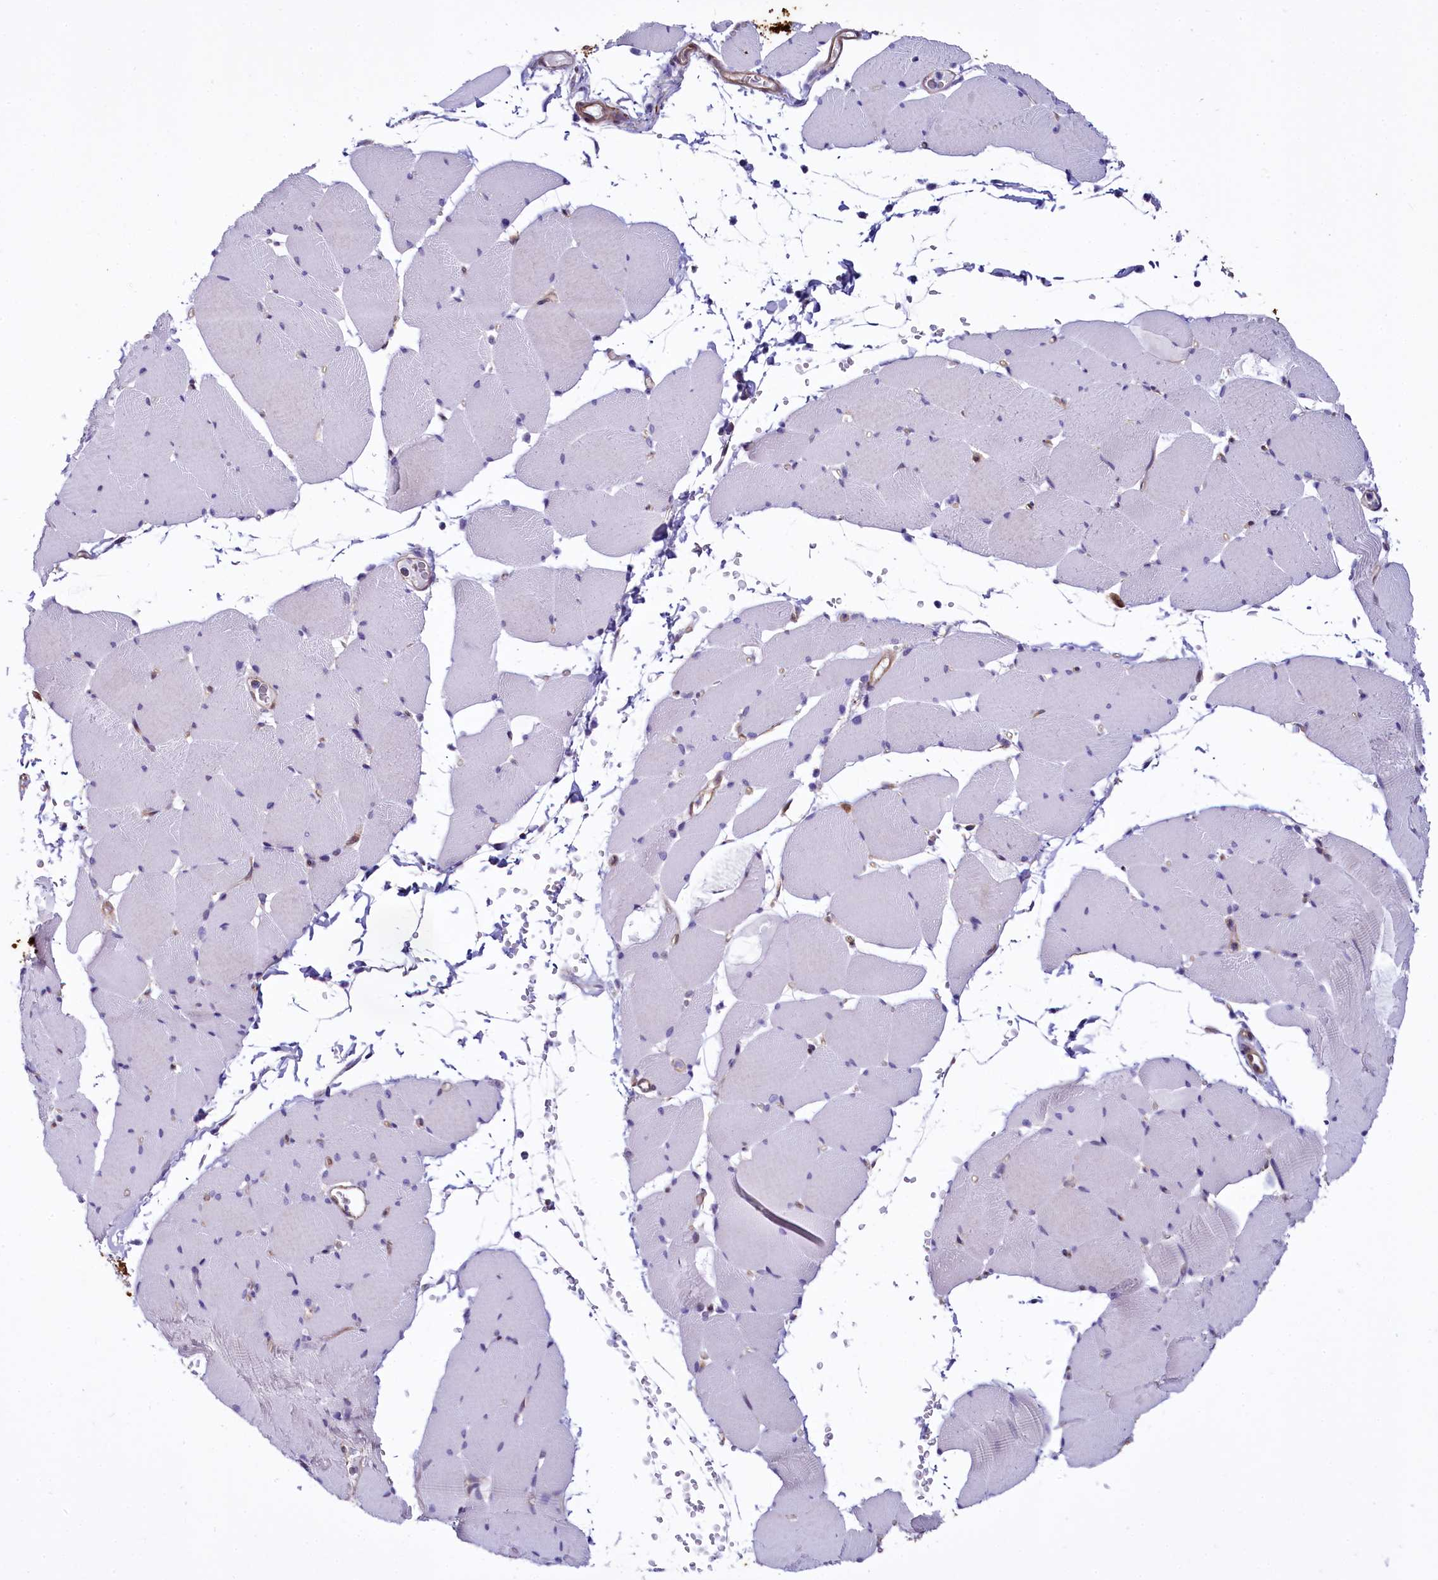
{"staining": {"intensity": "negative", "quantity": "none", "location": "none"}, "tissue": "skeletal muscle", "cell_type": "Myocytes", "image_type": "normal", "snomed": [{"axis": "morphology", "description": "Normal tissue, NOS"}, {"axis": "topography", "description": "Skeletal muscle"}, {"axis": "topography", "description": "Head-Neck"}], "caption": "High power microscopy photomicrograph of an IHC histopathology image of unremarkable skeletal muscle, revealing no significant staining in myocytes.", "gene": "STXBP1", "patient": {"sex": "male", "age": 66}}